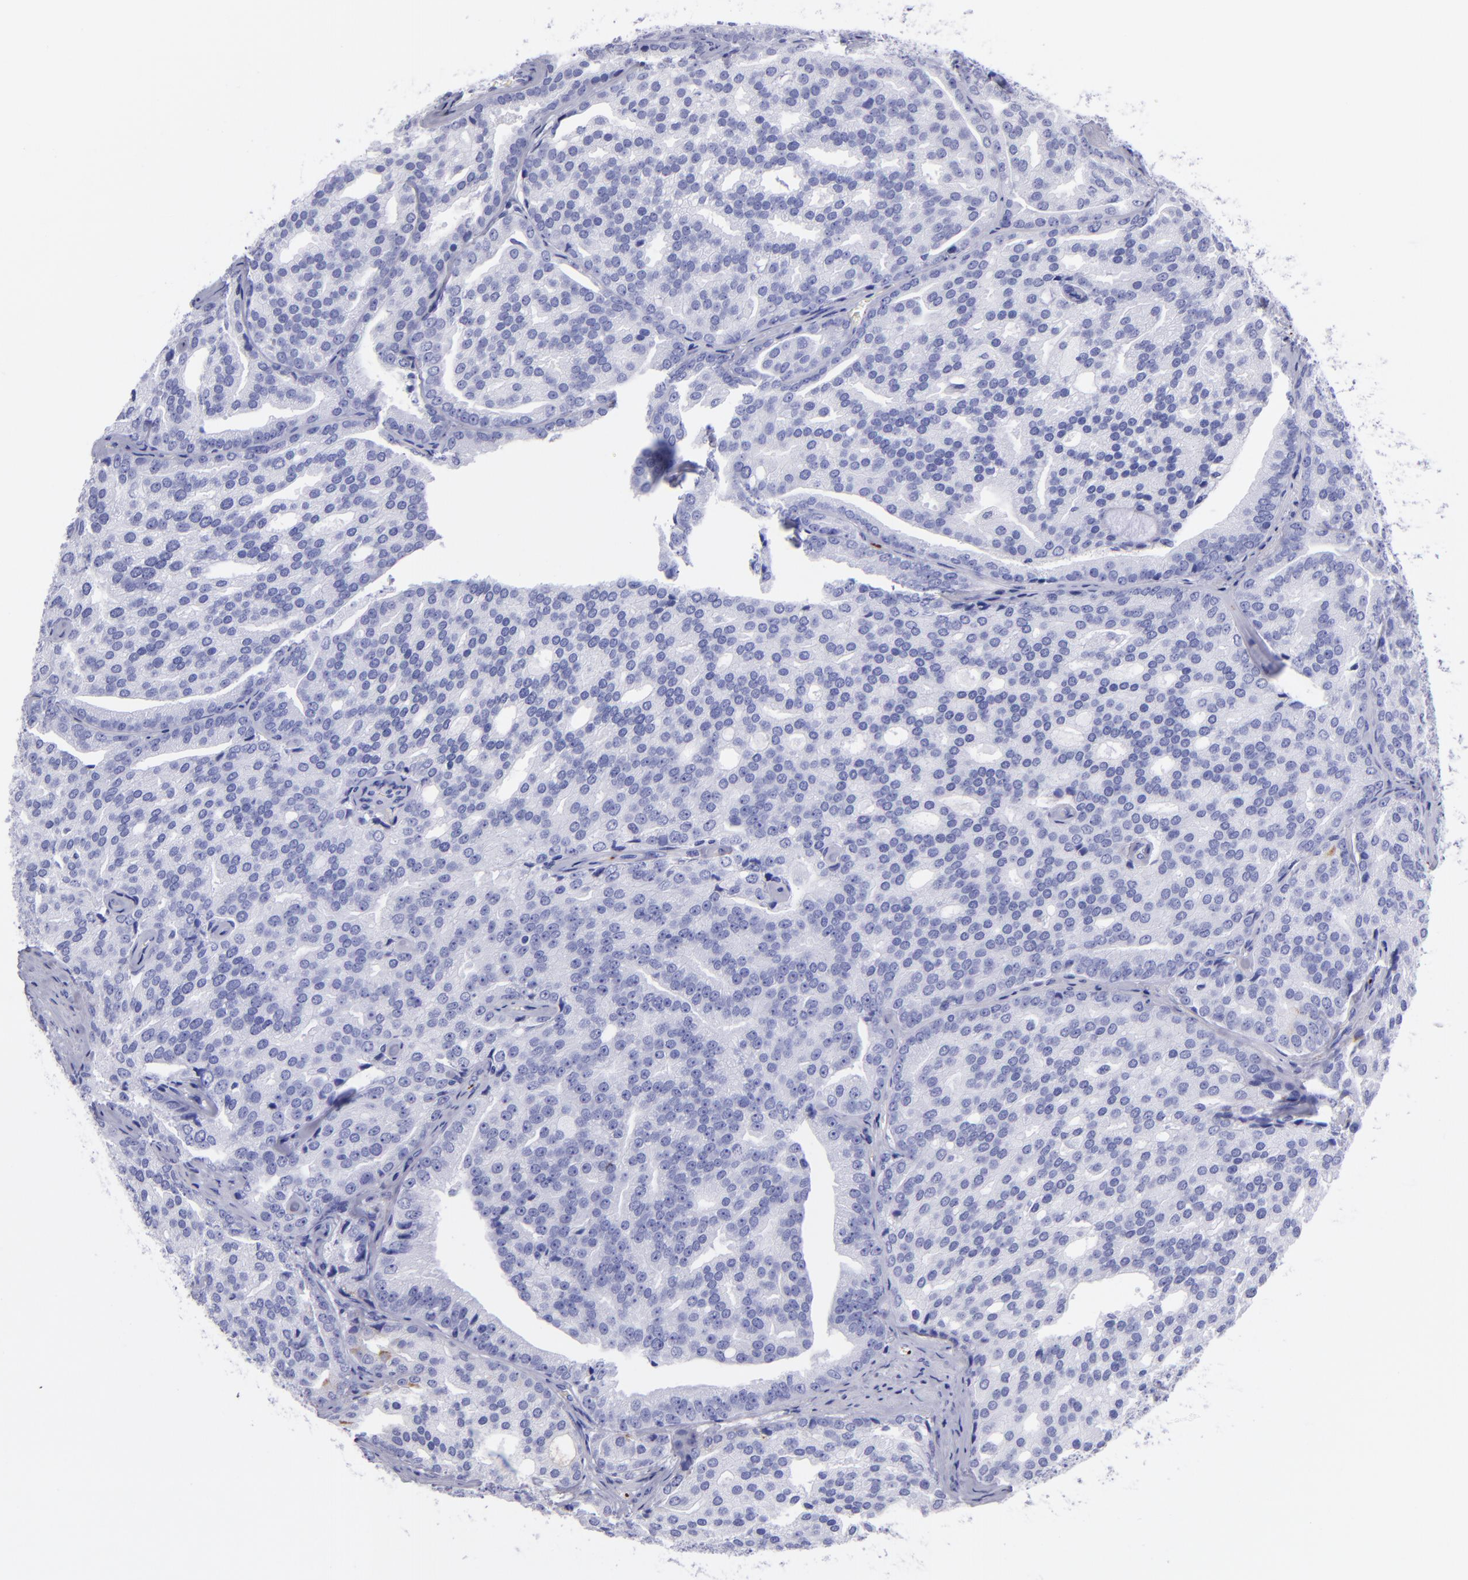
{"staining": {"intensity": "negative", "quantity": "none", "location": "none"}, "tissue": "prostate cancer", "cell_type": "Tumor cells", "image_type": "cancer", "snomed": [{"axis": "morphology", "description": "Adenocarcinoma, High grade"}, {"axis": "topography", "description": "Prostate"}], "caption": "A high-resolution histopathology image shows immunohistochemistry staining of adenocarcinoma (high-grade) (prostate), which reveals no significant expression in tumor cells. (Brightfield microscopy of DAB (3,3'-diaminobenzidine) immunohistochemistry at high magnification).", "gene": "EFCAB13", "patient": {"sex": "male", "age": 64}}